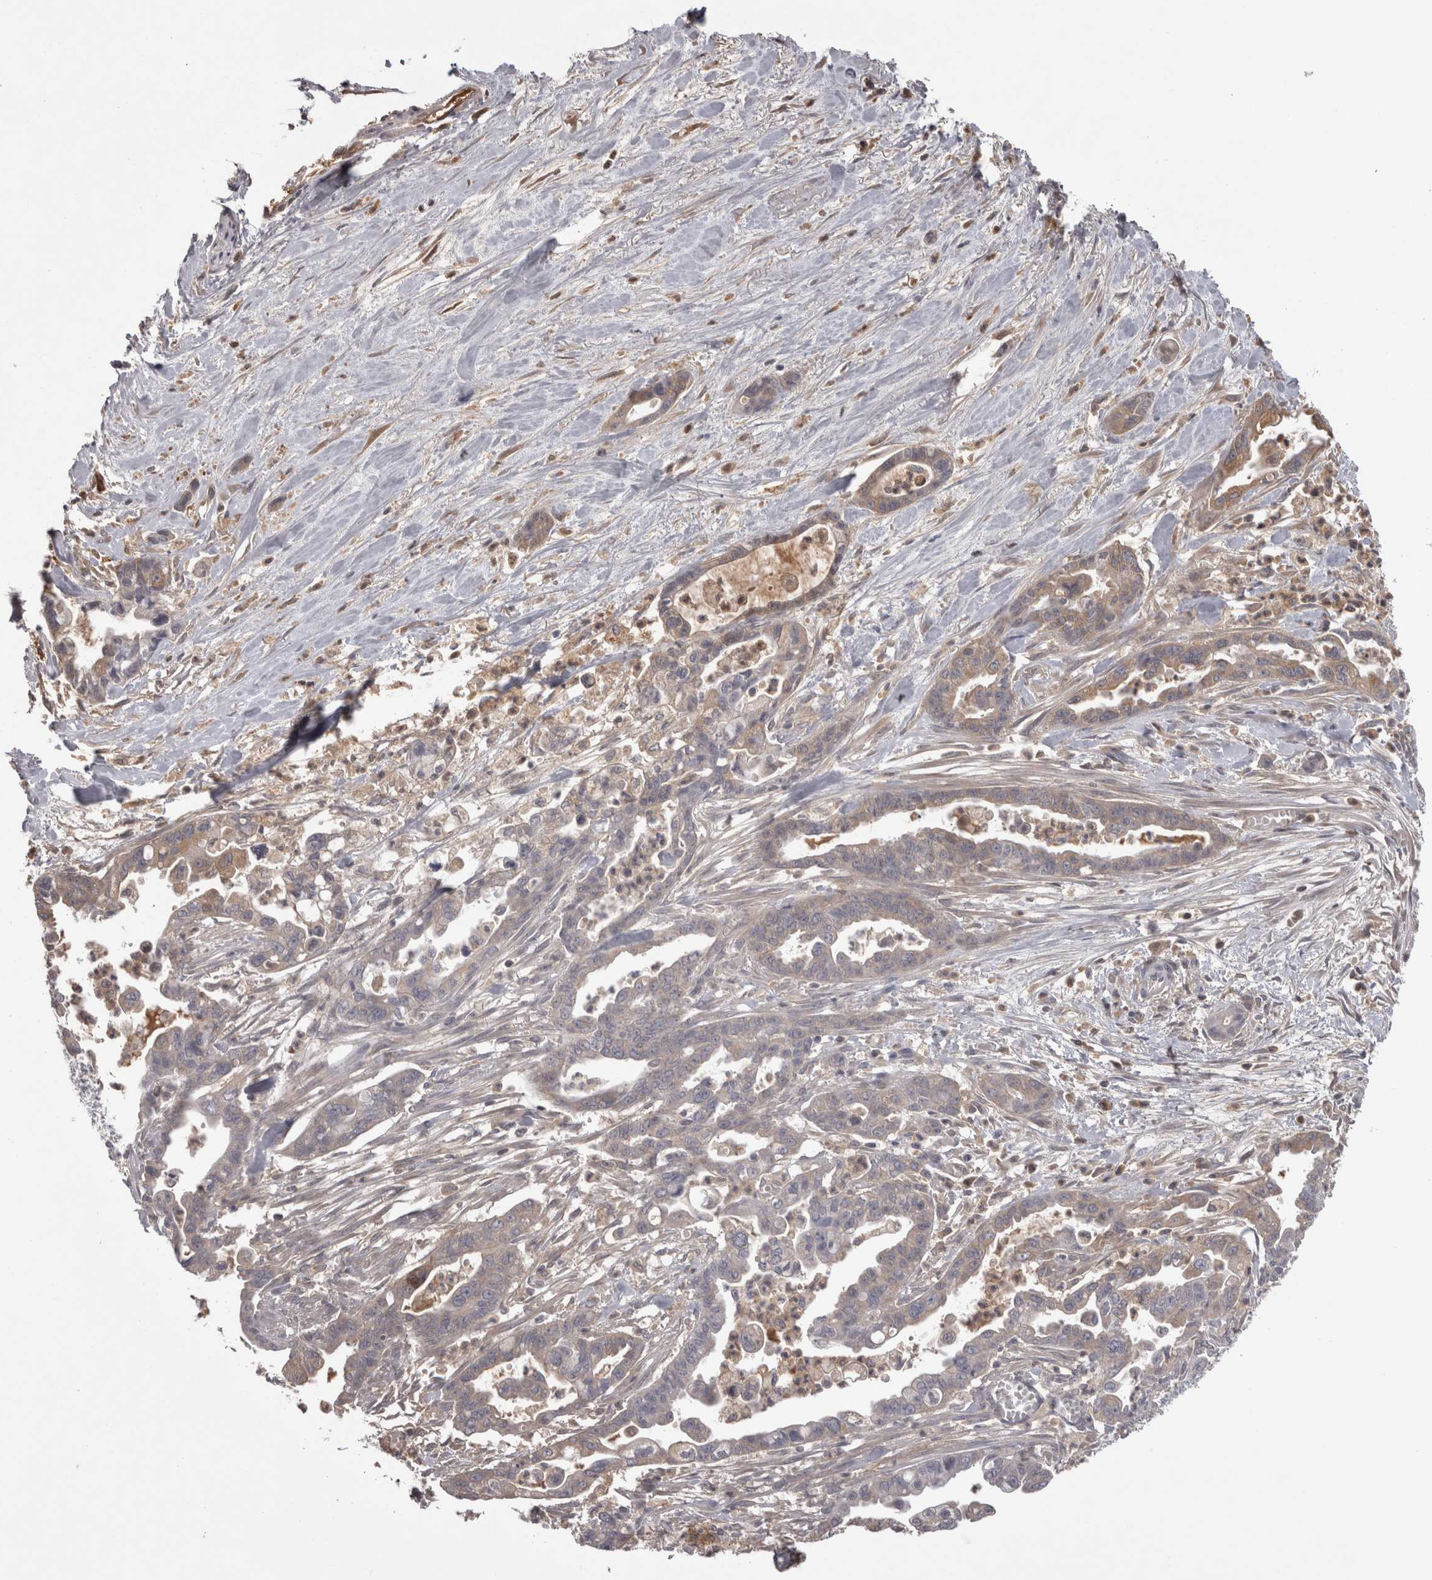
{"staining": {"intensity": "moderate", "quantity": "<25%", "location": "cytoplasmic/membranous"}, "tissue": "pancreatic cancer", "cell_type": "Tumor cells", "image_type": "cancer", "snomed": [{"axis": "morphology", "description": "Adenocarcinoma, NOS"}, {"axis": "topography", "description": "Pancreas"}], "caption": "Pancreatic cancer stained for a protein displays moderate cytoplasmic/membranous positivity in tumor cells.", "gene": "SAA4", "patient": {"sex": "male", "age": 70}}